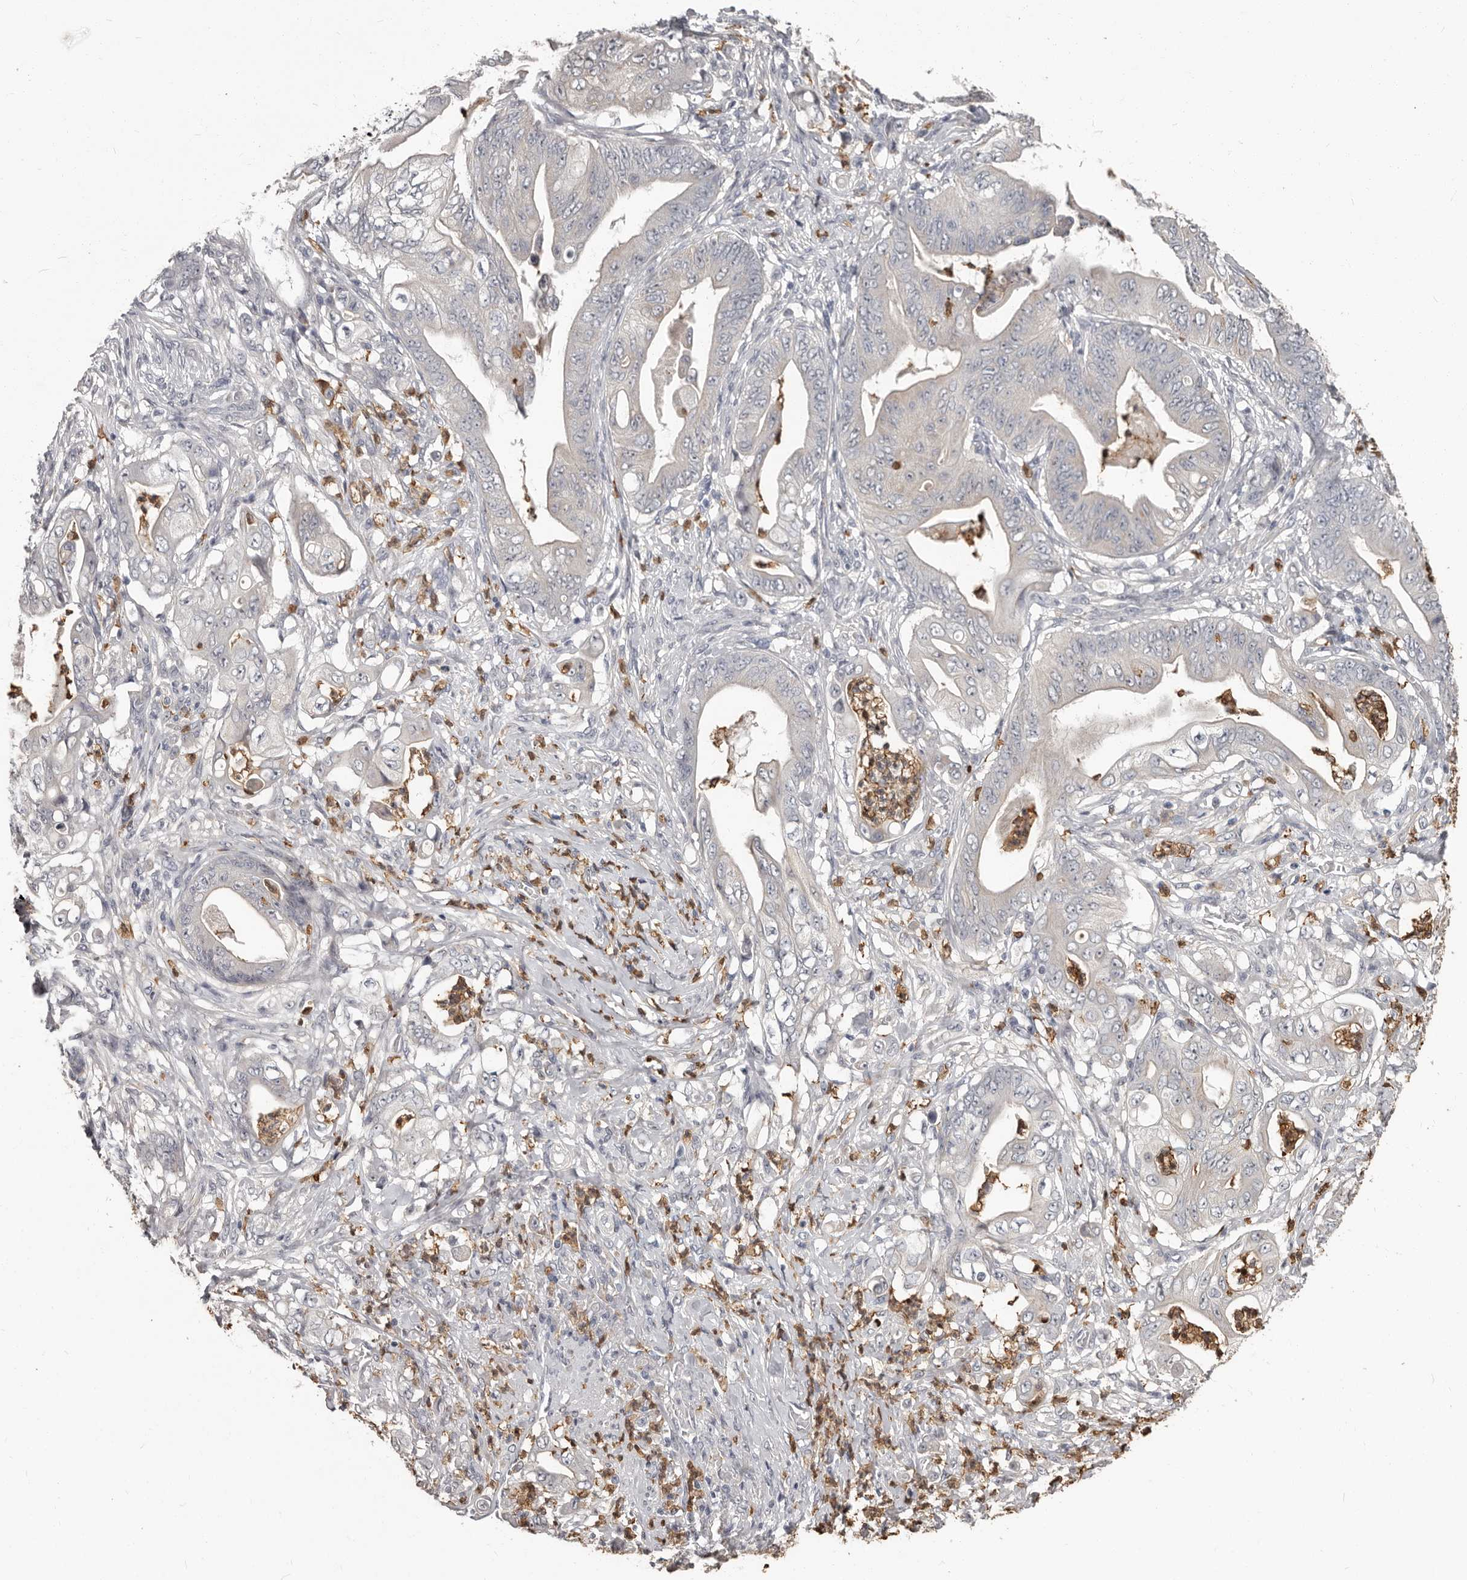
{"staining": {"intensity": "negative", "quantity": "none", "location": "none"}, "tissue": "stomach cancer", "cell_type": "Tumor cells", "image_type": "cancer", "snomed": [{"axis": "morphology", "description": "Adenocarcinoma, NOS"}, {"axis": "topography", "description": "Stomach"}], "caption": "Protein analysis of stomach cancer reveals no significant expression in tumor cells.", "gene": "GPR157", "patient": {"sex": "female", "age": 73}}